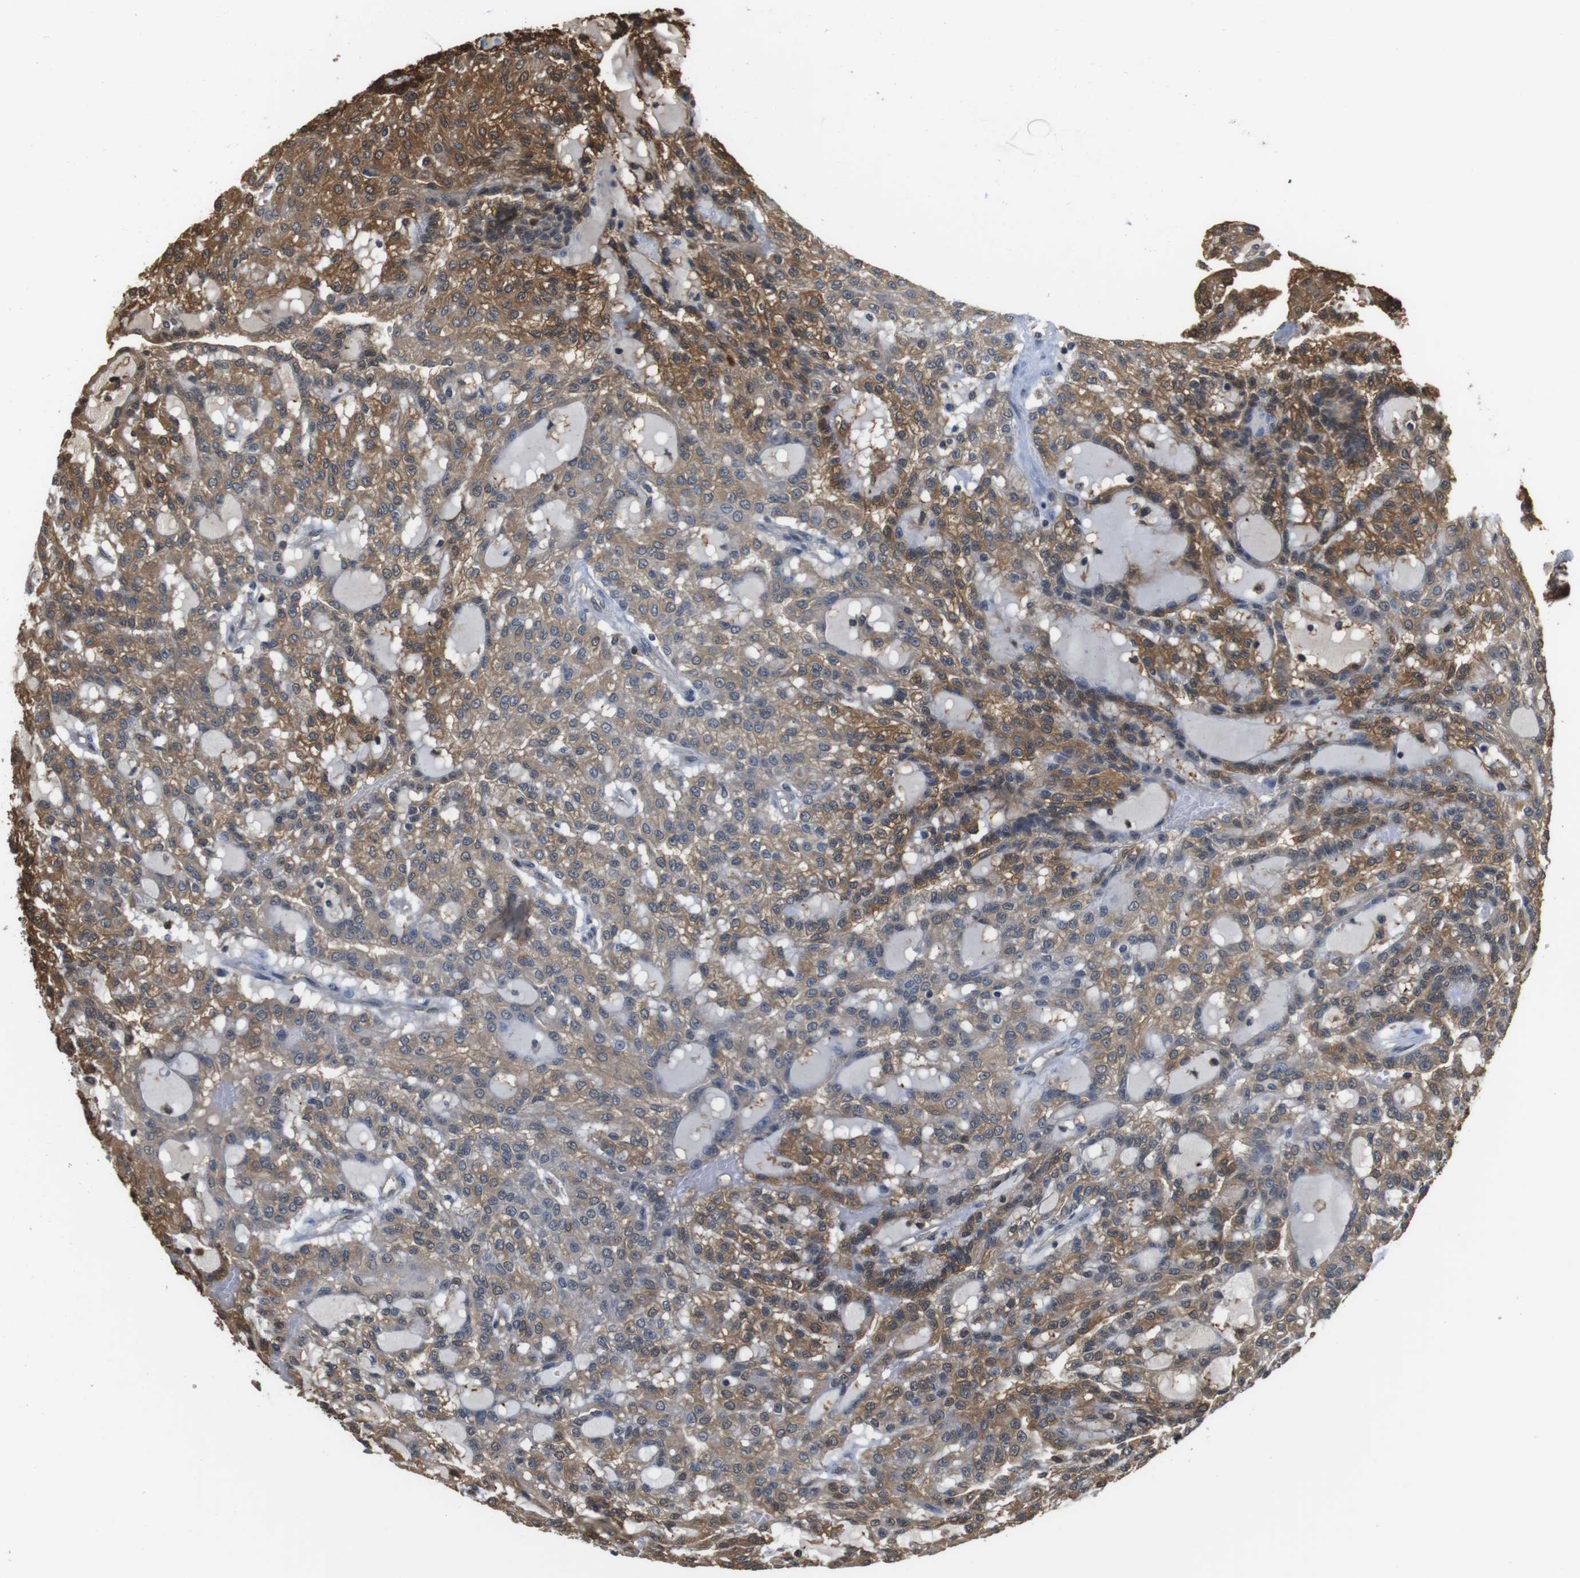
{"staining": {"intensity": "moderate", "quantity": ">75%", "location": "cytoplasmic/membranous,nuclear"}, "tissue": "renal cancer", "cell_type": "Tumor cells", "image_type": "cancer", "snomed": [{"axis": "morphology", "description": "Adenocarcinoma, NOS"}, {"axis": "topography", "description": "Kidney"}], "caption": "IHC image of neoplastic tissue: renal cancer stained using IHC reveals medium levels of moderate protein expression localized specifically in the cytoplasmic/membranous and nuclear of tumor cells, appearing as a cytoplasmic/membranous and nuclear brown color.", "gene": "LDHA", "patient": {"sex": "male", "age": 63}}